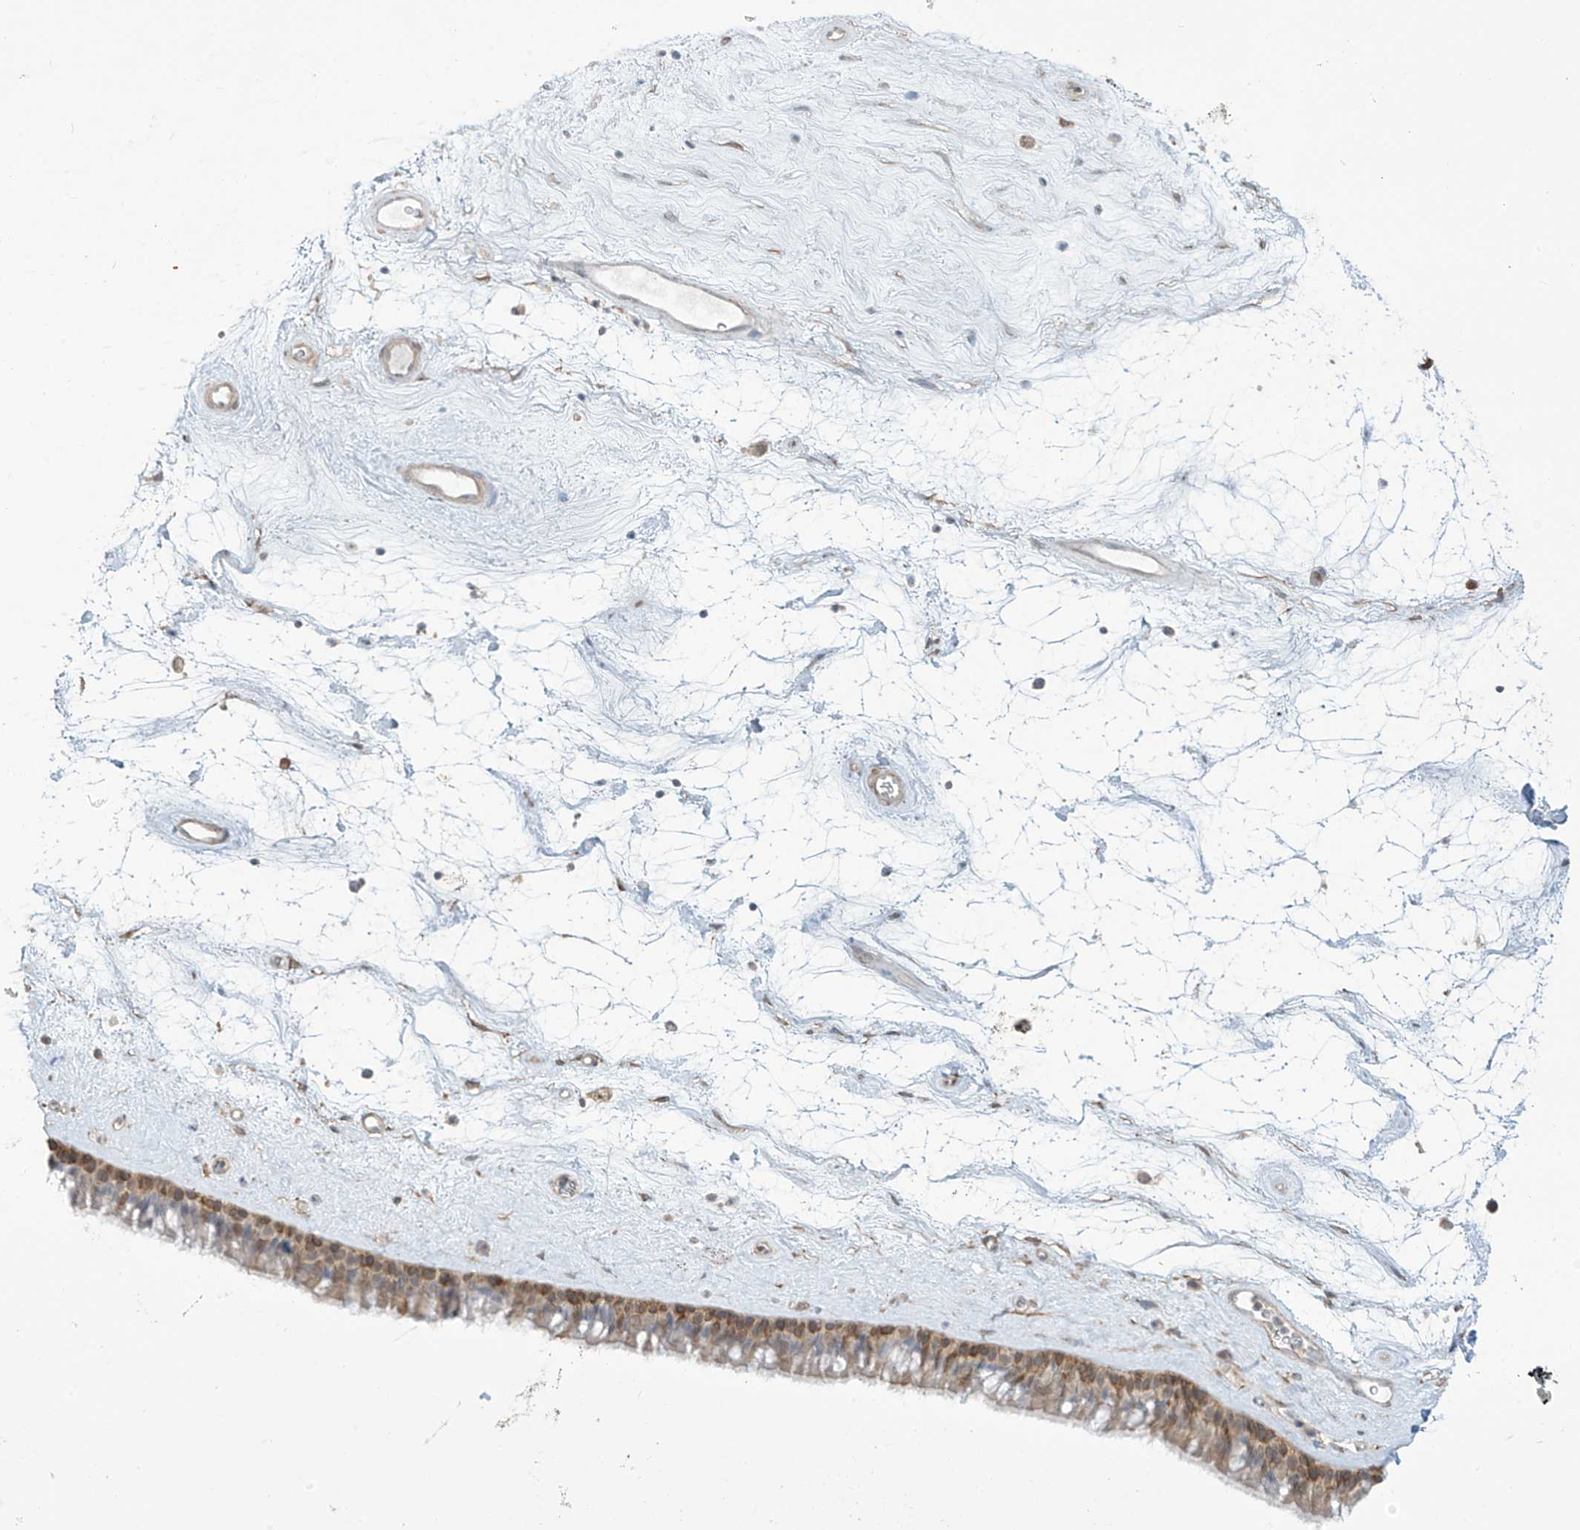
{"staining": {"intensity": "moderate", "quantity": "25%-75%", "location": "cytoplasmic/membranous"}, "tissue": "nasopharynx", "cell_type": "Respiratory epithelial cells", "image_type": "normal", "snomed": [{"axis": "morphology", "description": "Normal tissue, NOS"}, {"axis": "topography", "description": "Nasopharynx"}], "caption": "Immunohistochemistry (IHC) of benign nasopharynx shows medium levels of moderate cytoplasmic/membranous positivity in approximately 25%-75% of respiratory epithelial cells. Nuclei are stained in blue.", "gene": "TAGAP", "patient": {"sex": "male", "age": 64}}